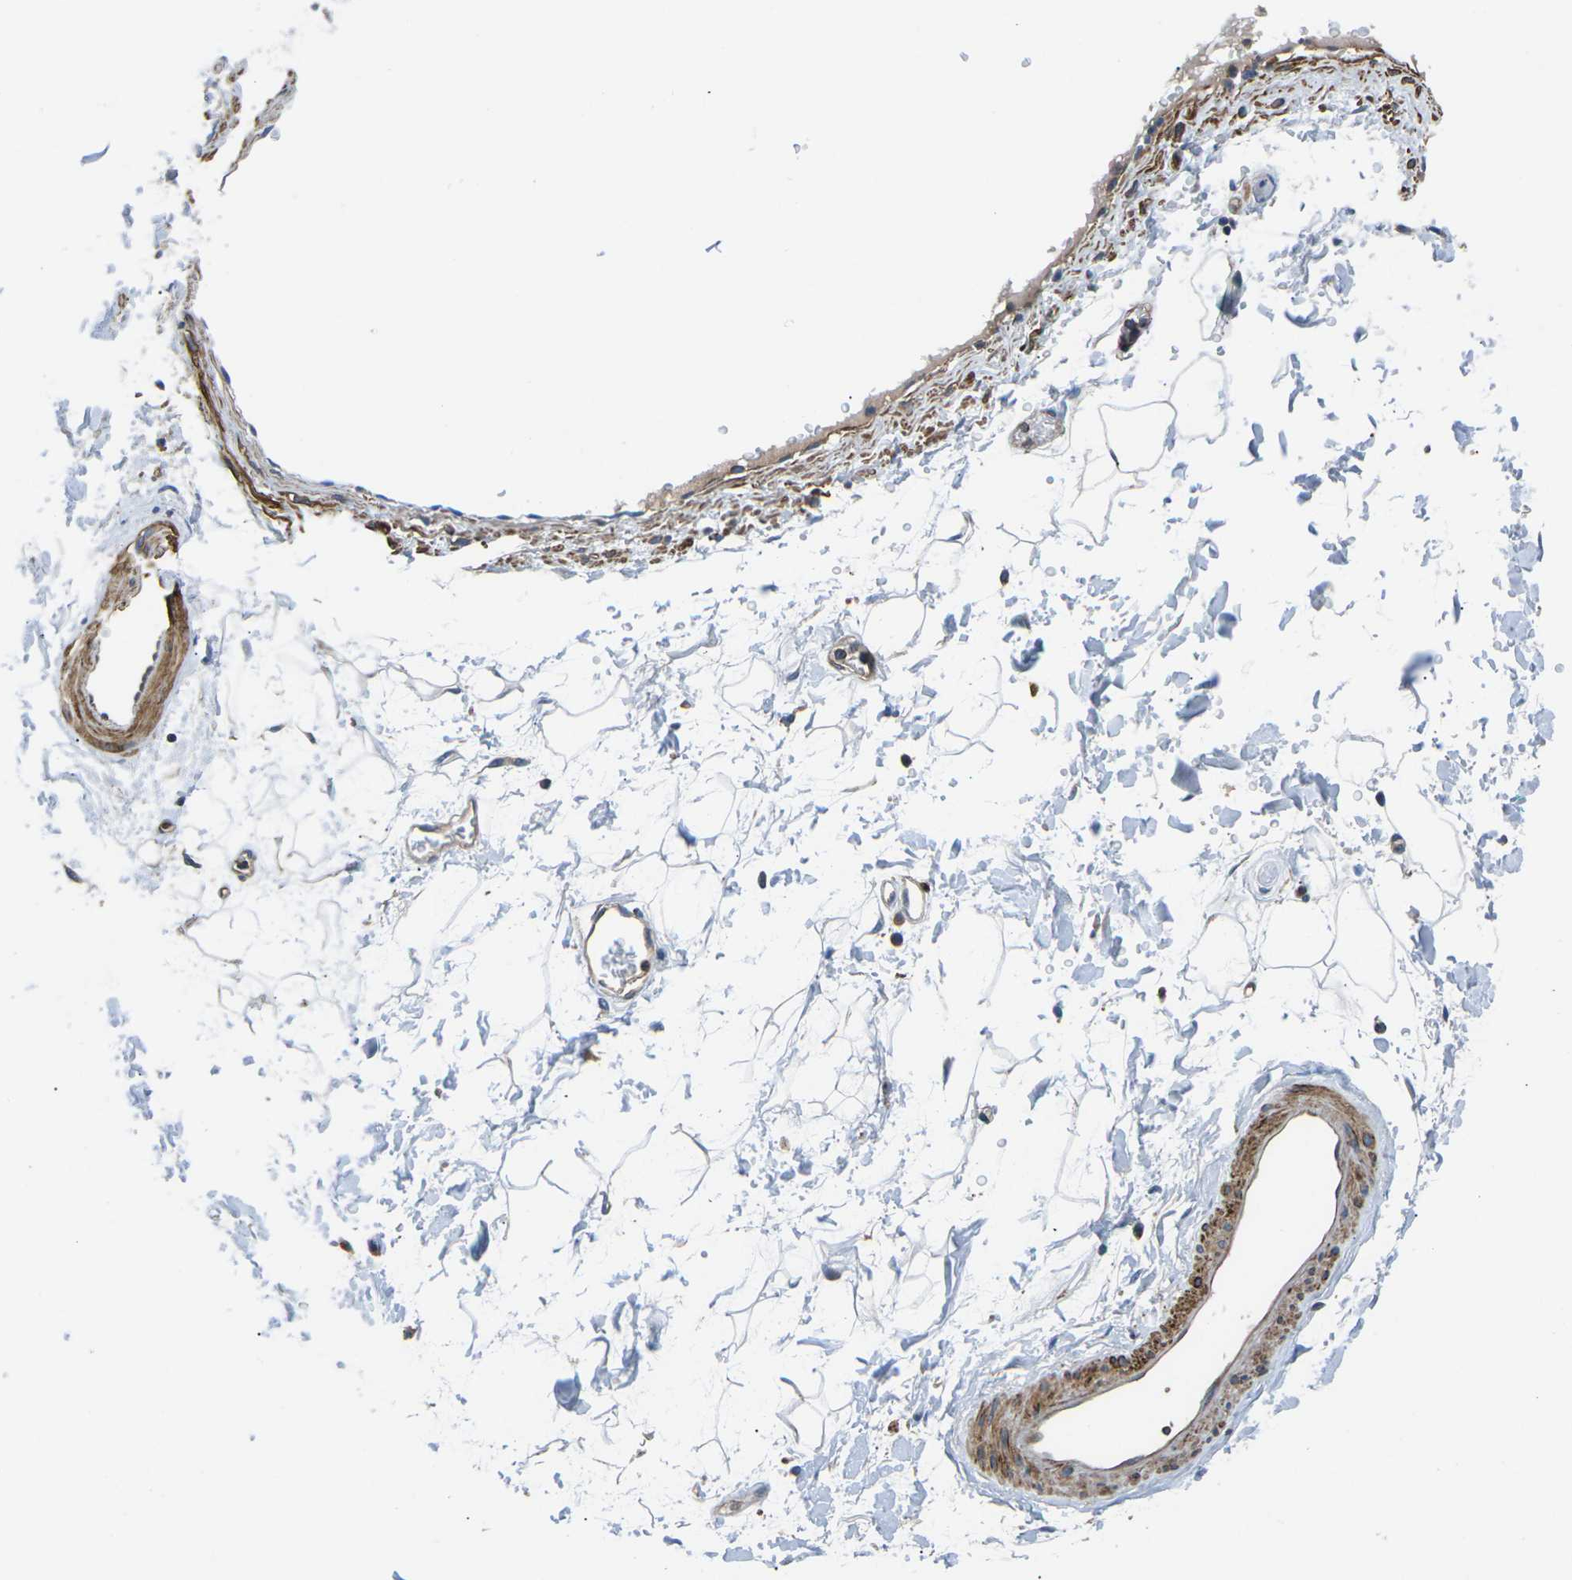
{"staining": {"intensity": "negative", "quantity": "none", "location": "none"}, "tissue": "adipose tissue", "cell_type": "Adipocytes", "image_type": "normal", "snomed": [{"axis": "morphology", "description": "Normal tissue, NOS"}, {"axis": "topography", "description": "Soft tissue"}], "caption": "The micrograph exhibits no staining of adipocytes in normal adipose tissue. (DAB (3,3'-diaminobenzidine) IHC with hematoxylin counter stain).", "gene": "KCNJ15", "patient": {"sex": "male", "age": 72}}